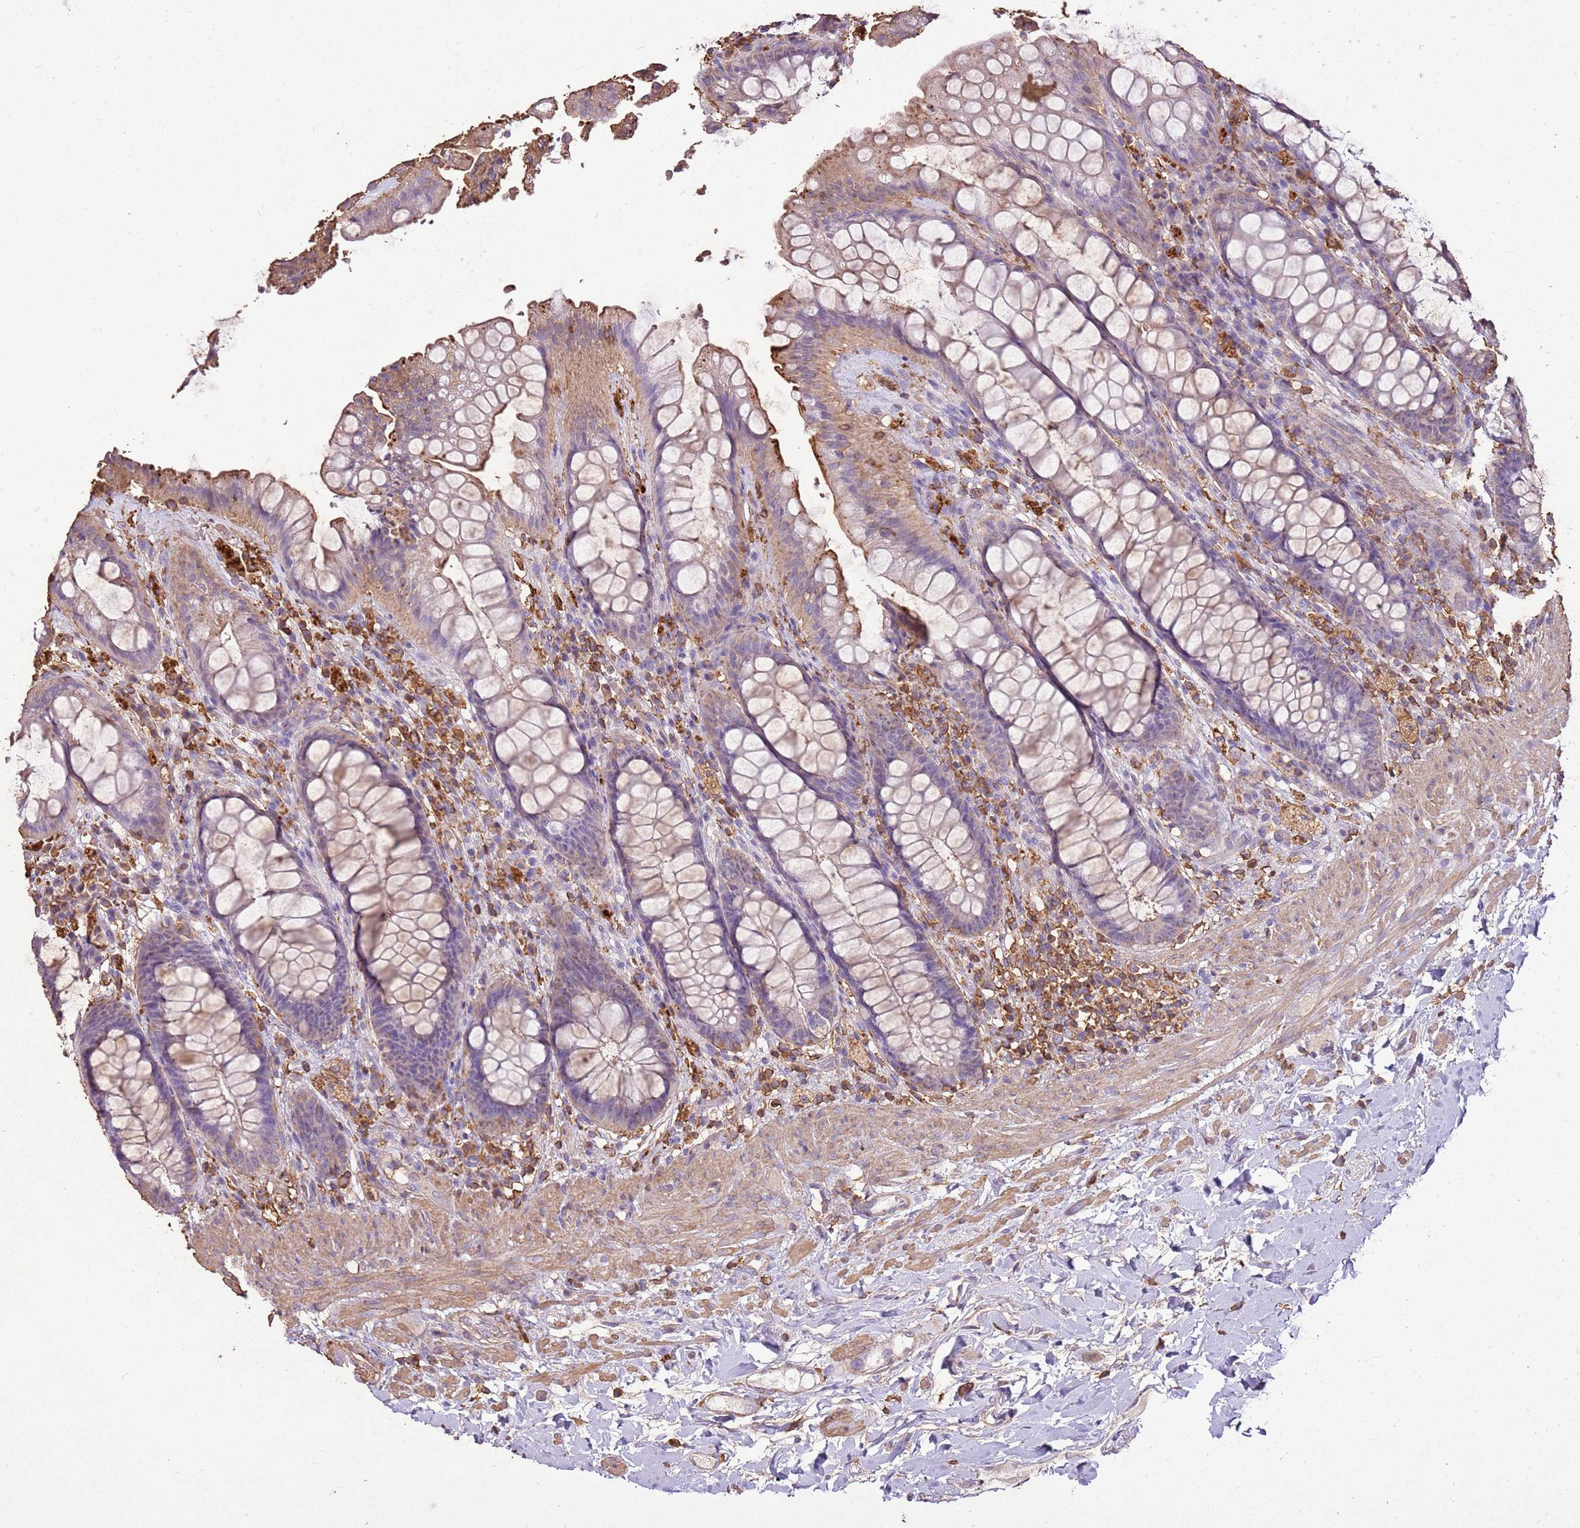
{"staining": {"intensity": "moderate", "quantity": "25%-75%", "location": "cytoplasmic/membranous"}, "tissue": "rectum", "cell_type": "Glandular cells", "image_type": "normal", "snomed": [{"axis": "morphology", "description": "Normal tissue, NOS"}, {"axis": "topography", "description": "Rectum"}], "caption": "Immunohistochemical staining of benign rectum demonstrates medium levels of moderate cytoplasmic/membranous expression in about 25%-75% of glandular cells. (Stains: DAB in brown, nuclei in blue, Microscopy: brightfield microscopy at high magnification).", "gene": "ARL10", "patient": {"sex": "female", "age": 46}}